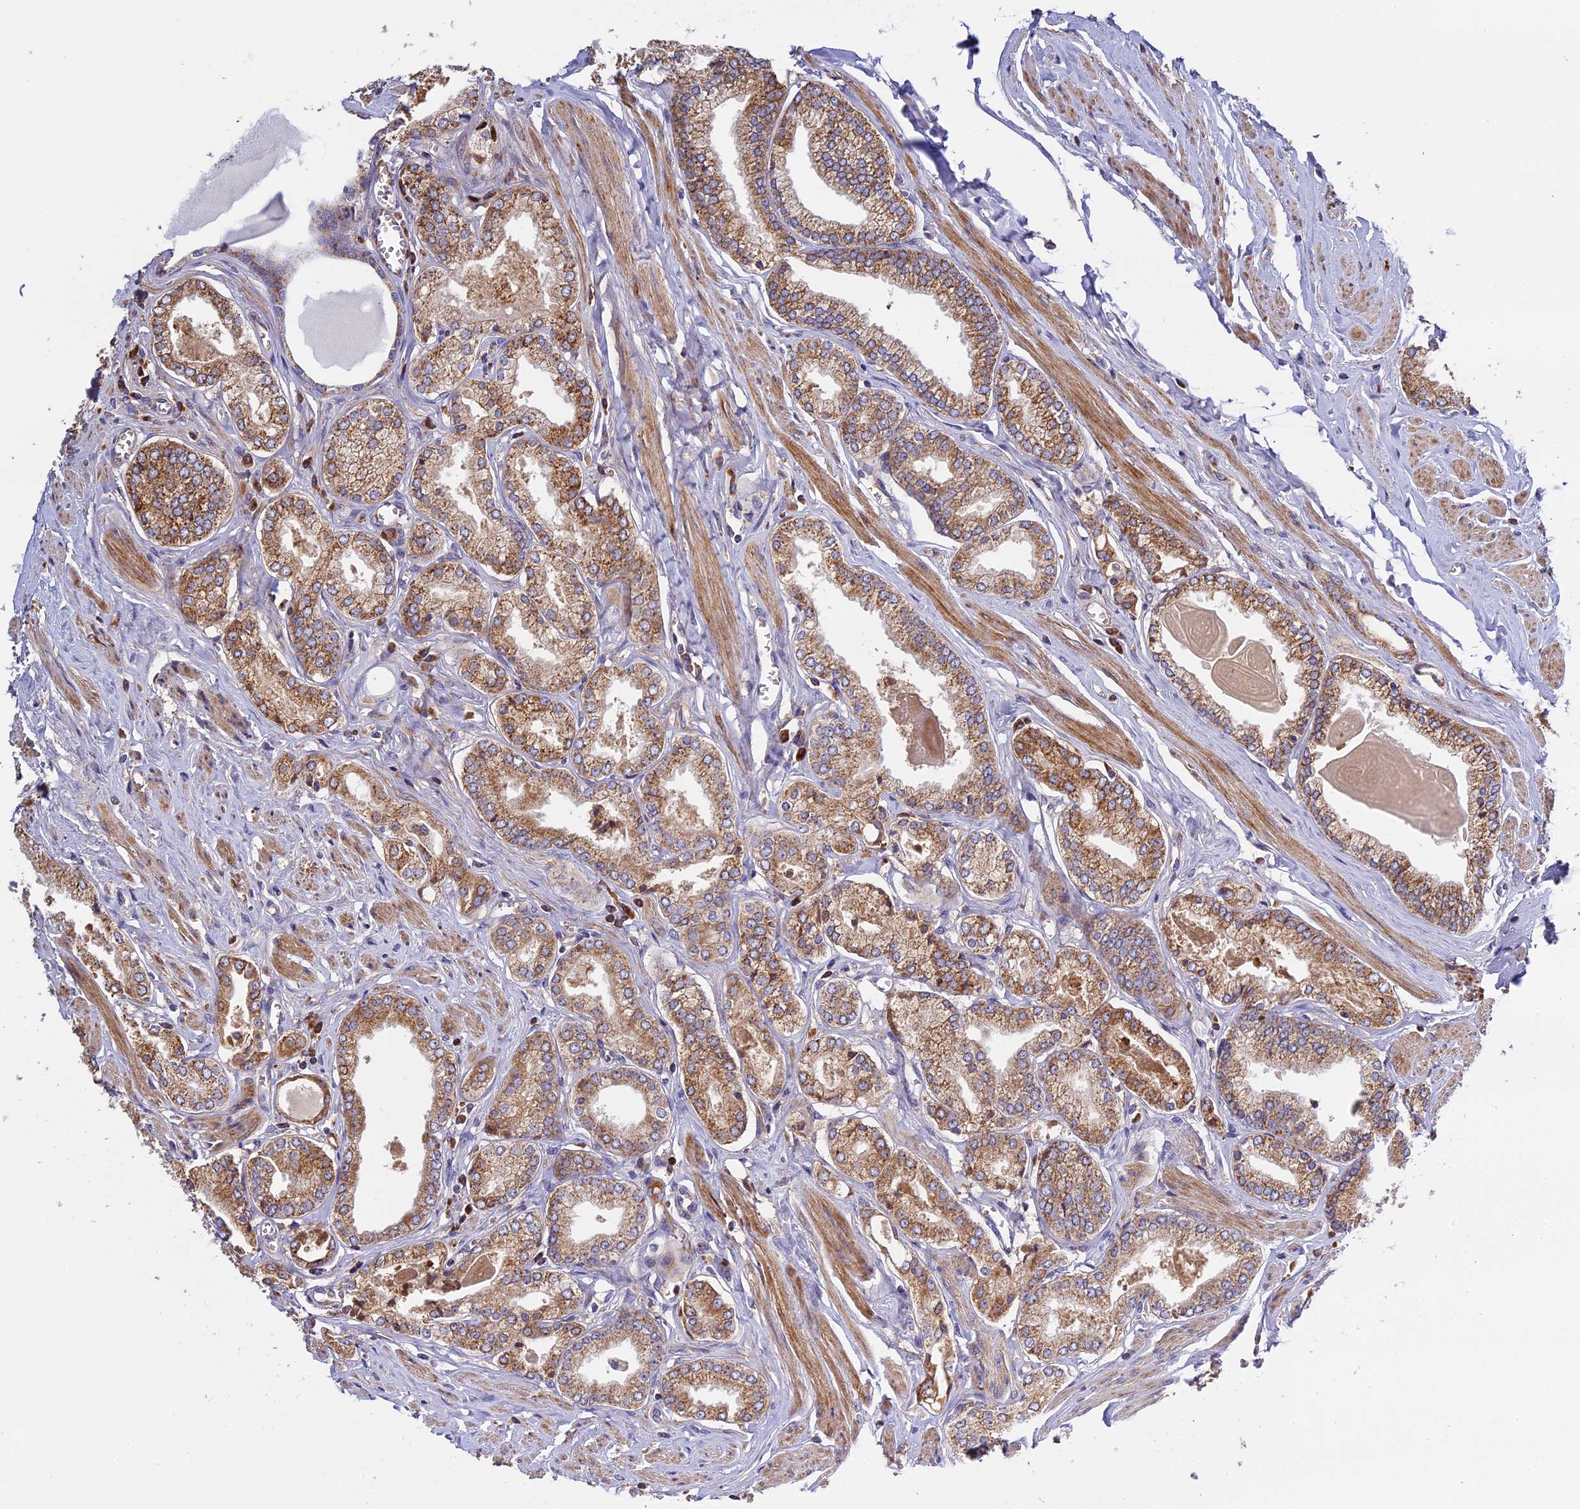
{"staining": {"intensity": "moderate", "quantity": ">75%", "location": "cytoplasmic/membranous"}, "tissue": "prostate cancer", "cell_type": "Tumor cells", "image_type": "cancer", "snomed": [{"axis": "morphology", "description": "Adenocarcinoma, Low grade"}, {"axis": "topography", "description": "Prostate"}], "caption": "DAB immunohistochemical staining of prostate adenocarcinoma (low-grade) reveals moderate cytoplasmic/membranous protein staining in about >75% of tumor cells. (Brightfield microscopy of DAB IHC at high magnification).", "gene": "OCEL1", "patient": {"sex": "male", "age": 60}}